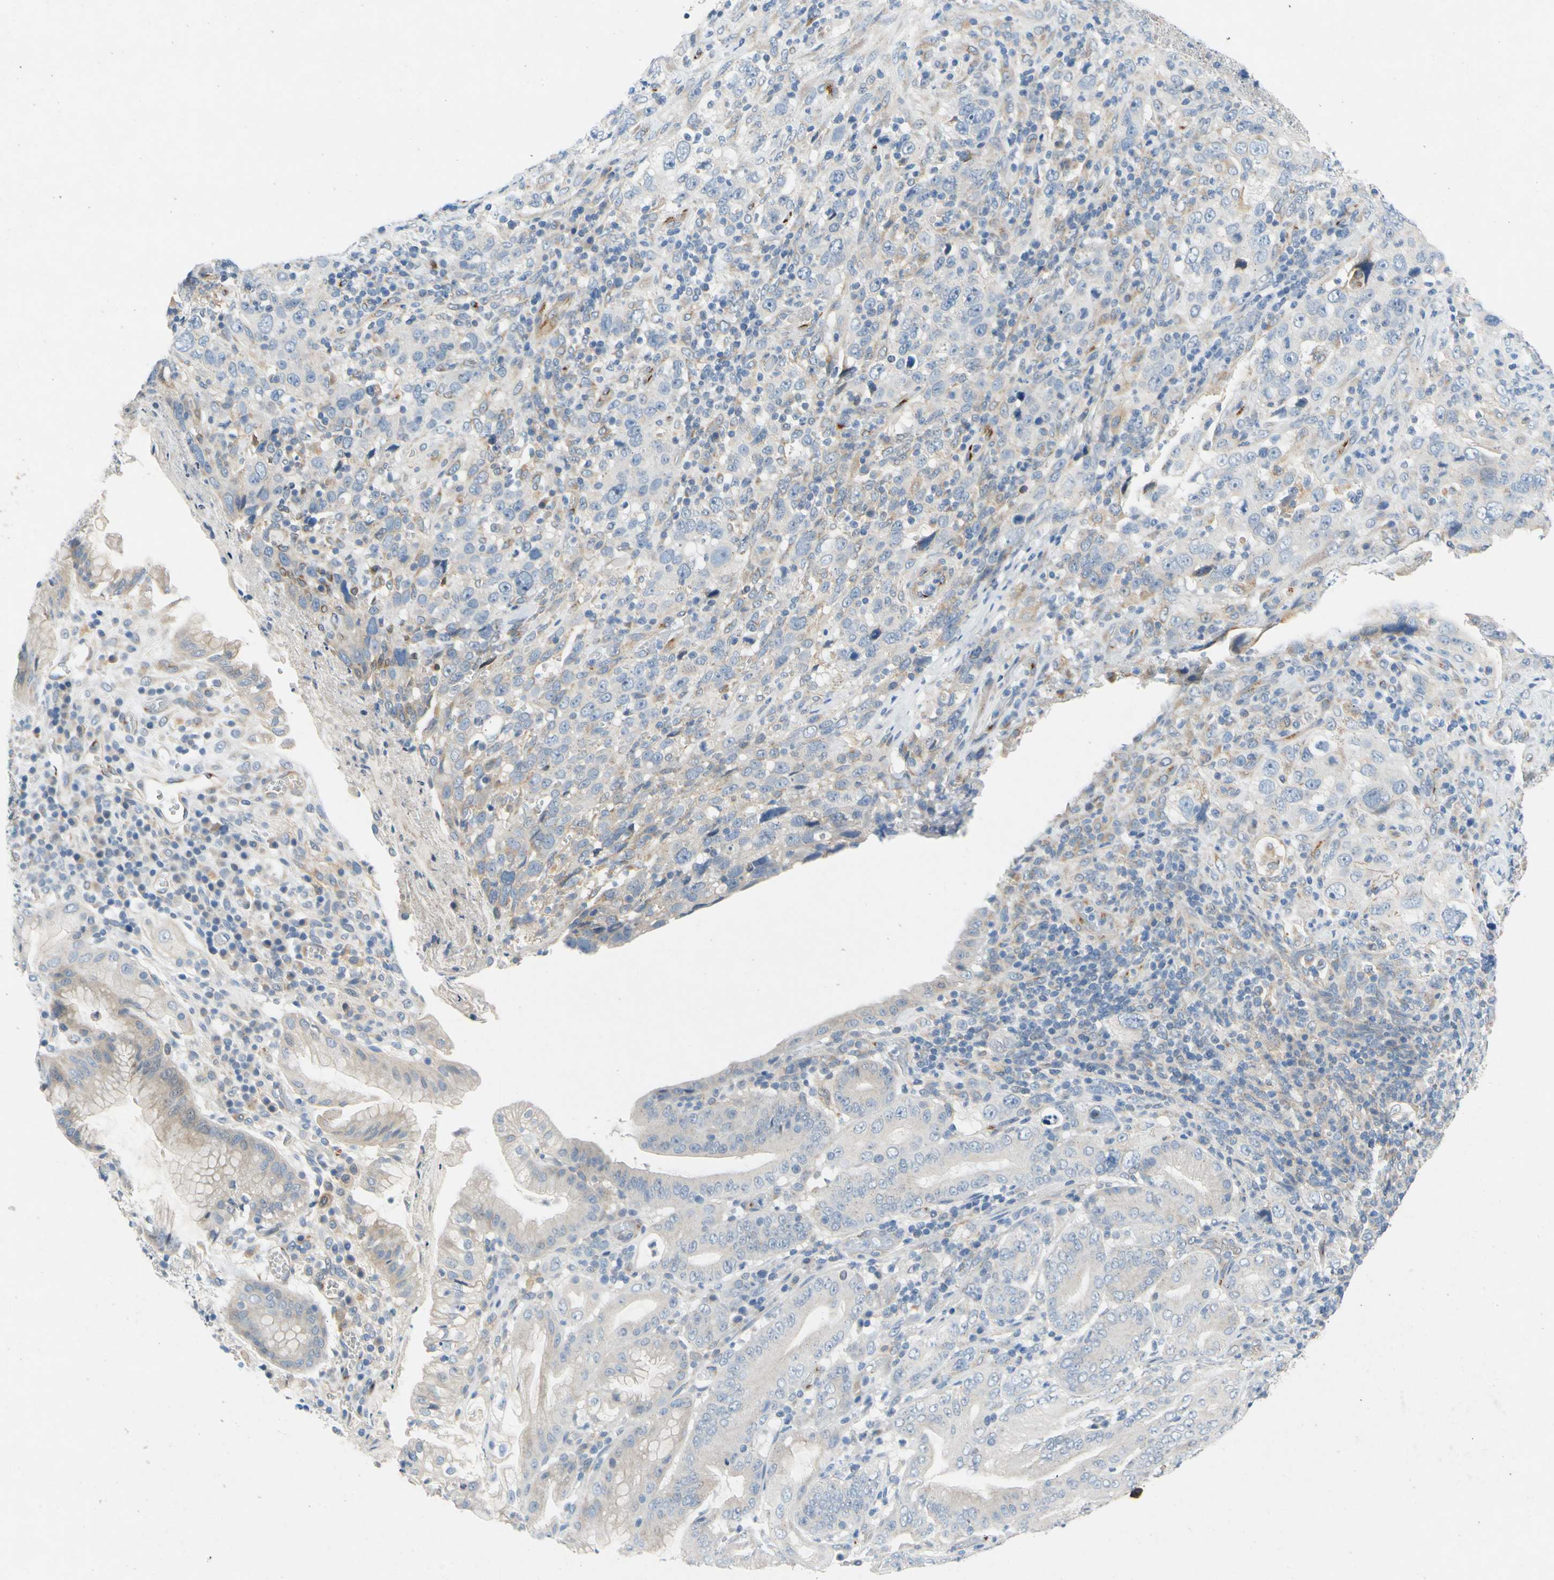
{"staining": {"intensity": "weak", "quantity": "<25%", "location": "cytoplasmic/membranous"}, "tissue": "stomach cancer", "cell_type": "Tumor cells", "image_type": "cancer", "snomed": [{"axis": "morphology", "description": "Normal tissue, NOS"}, {"axis": "morphology", "description": "Adenocarcinoma, NOS"}, {"axis": "topography", "description": "Stomach"}], "caption": "Immunohistochemical staining of human stomach cancer displays no significant staining in tumor cells.", "gene": "GASK1B", "patient": {"sex": "male", "age": 48}}